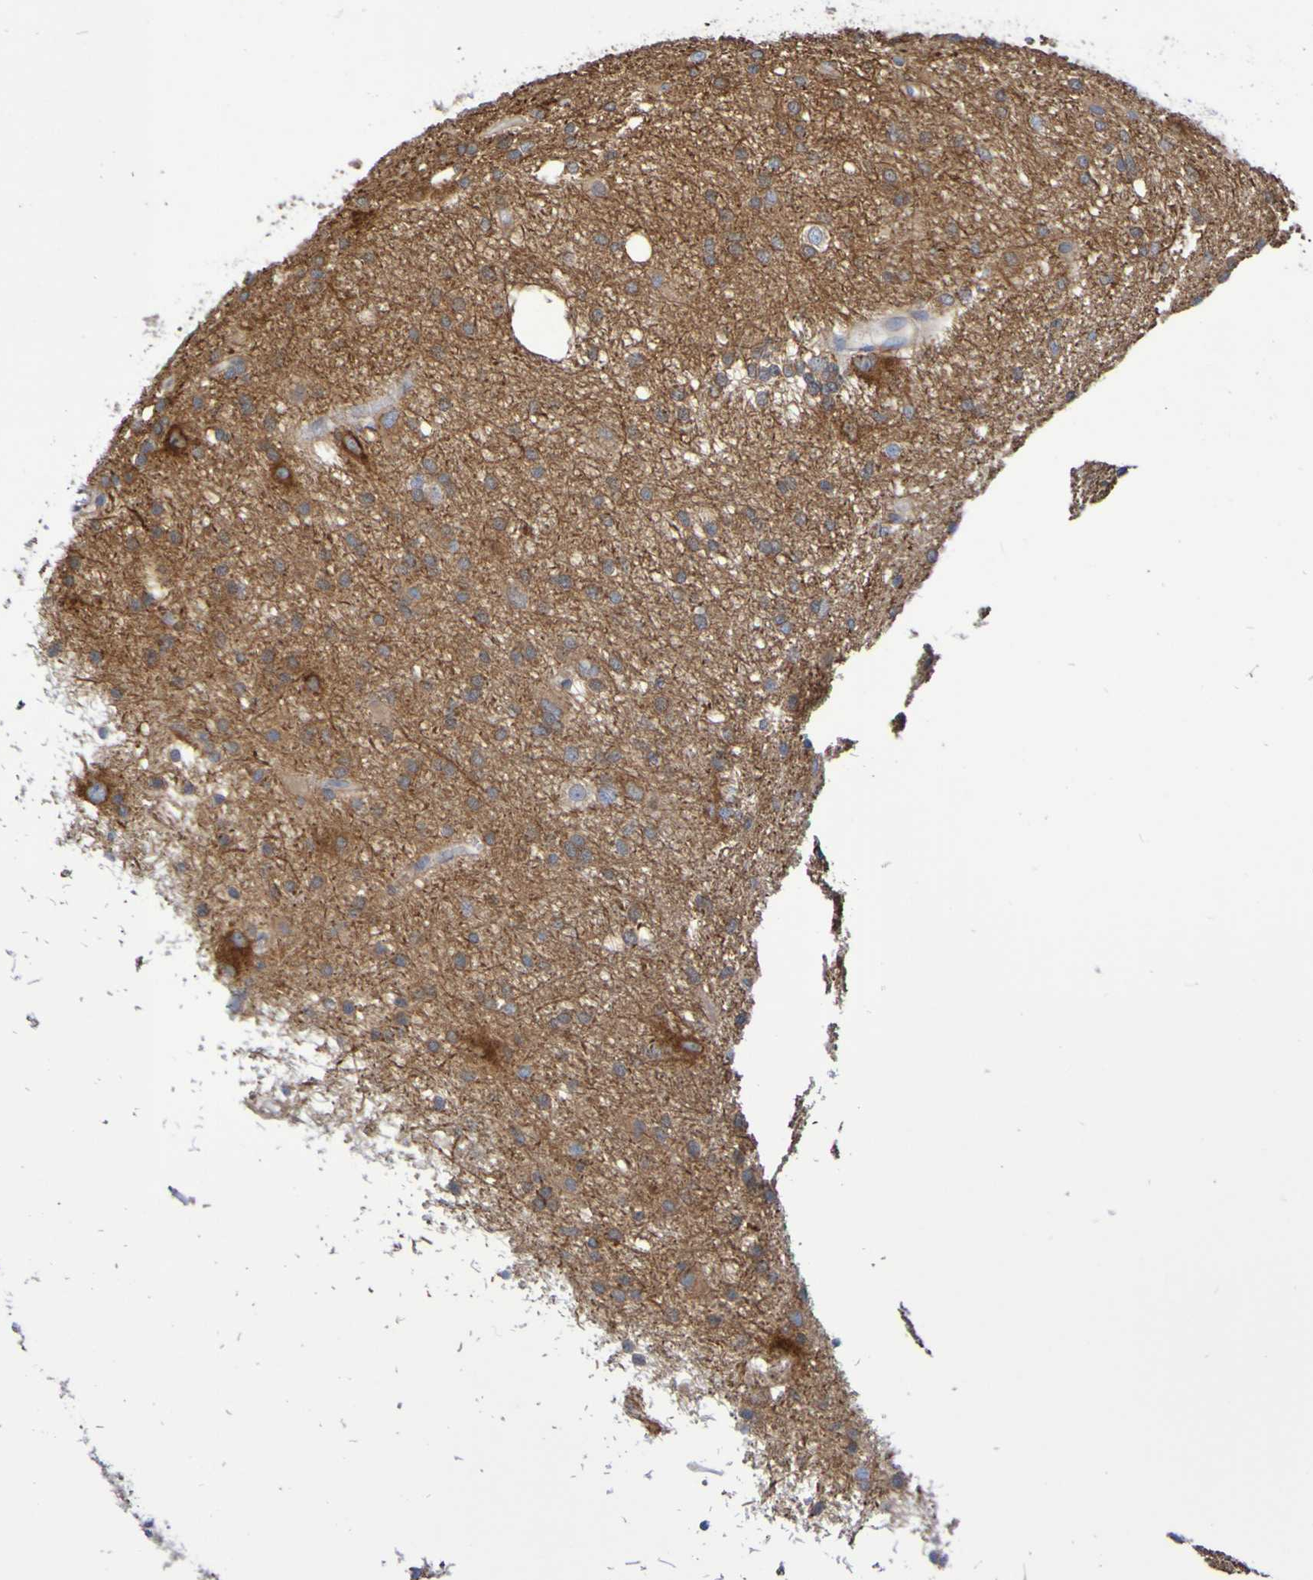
{"staining": {"intensity": "strong", "quantity": "<25%", "location": "cytoplasmic/membranous"}, "tissue": "glioma", "cell_type": "Tumor cells", "image_type": "cancer", "snomed": [{"axis": "morphology", "description": "Glioma, malignant, High grade"}, {"axis": "topography", "description": "Brain"}], "caption": "Immunohistochemistry (IHC) histopathology image of human malignant high-grade glioma stained for a protein (brown), which shows medium levels of strong cytoplasmic/membranous staining in about <25% of tumor cells.", "gene": "SCRG1", "patient": {"sex": "female", "age": 59}}